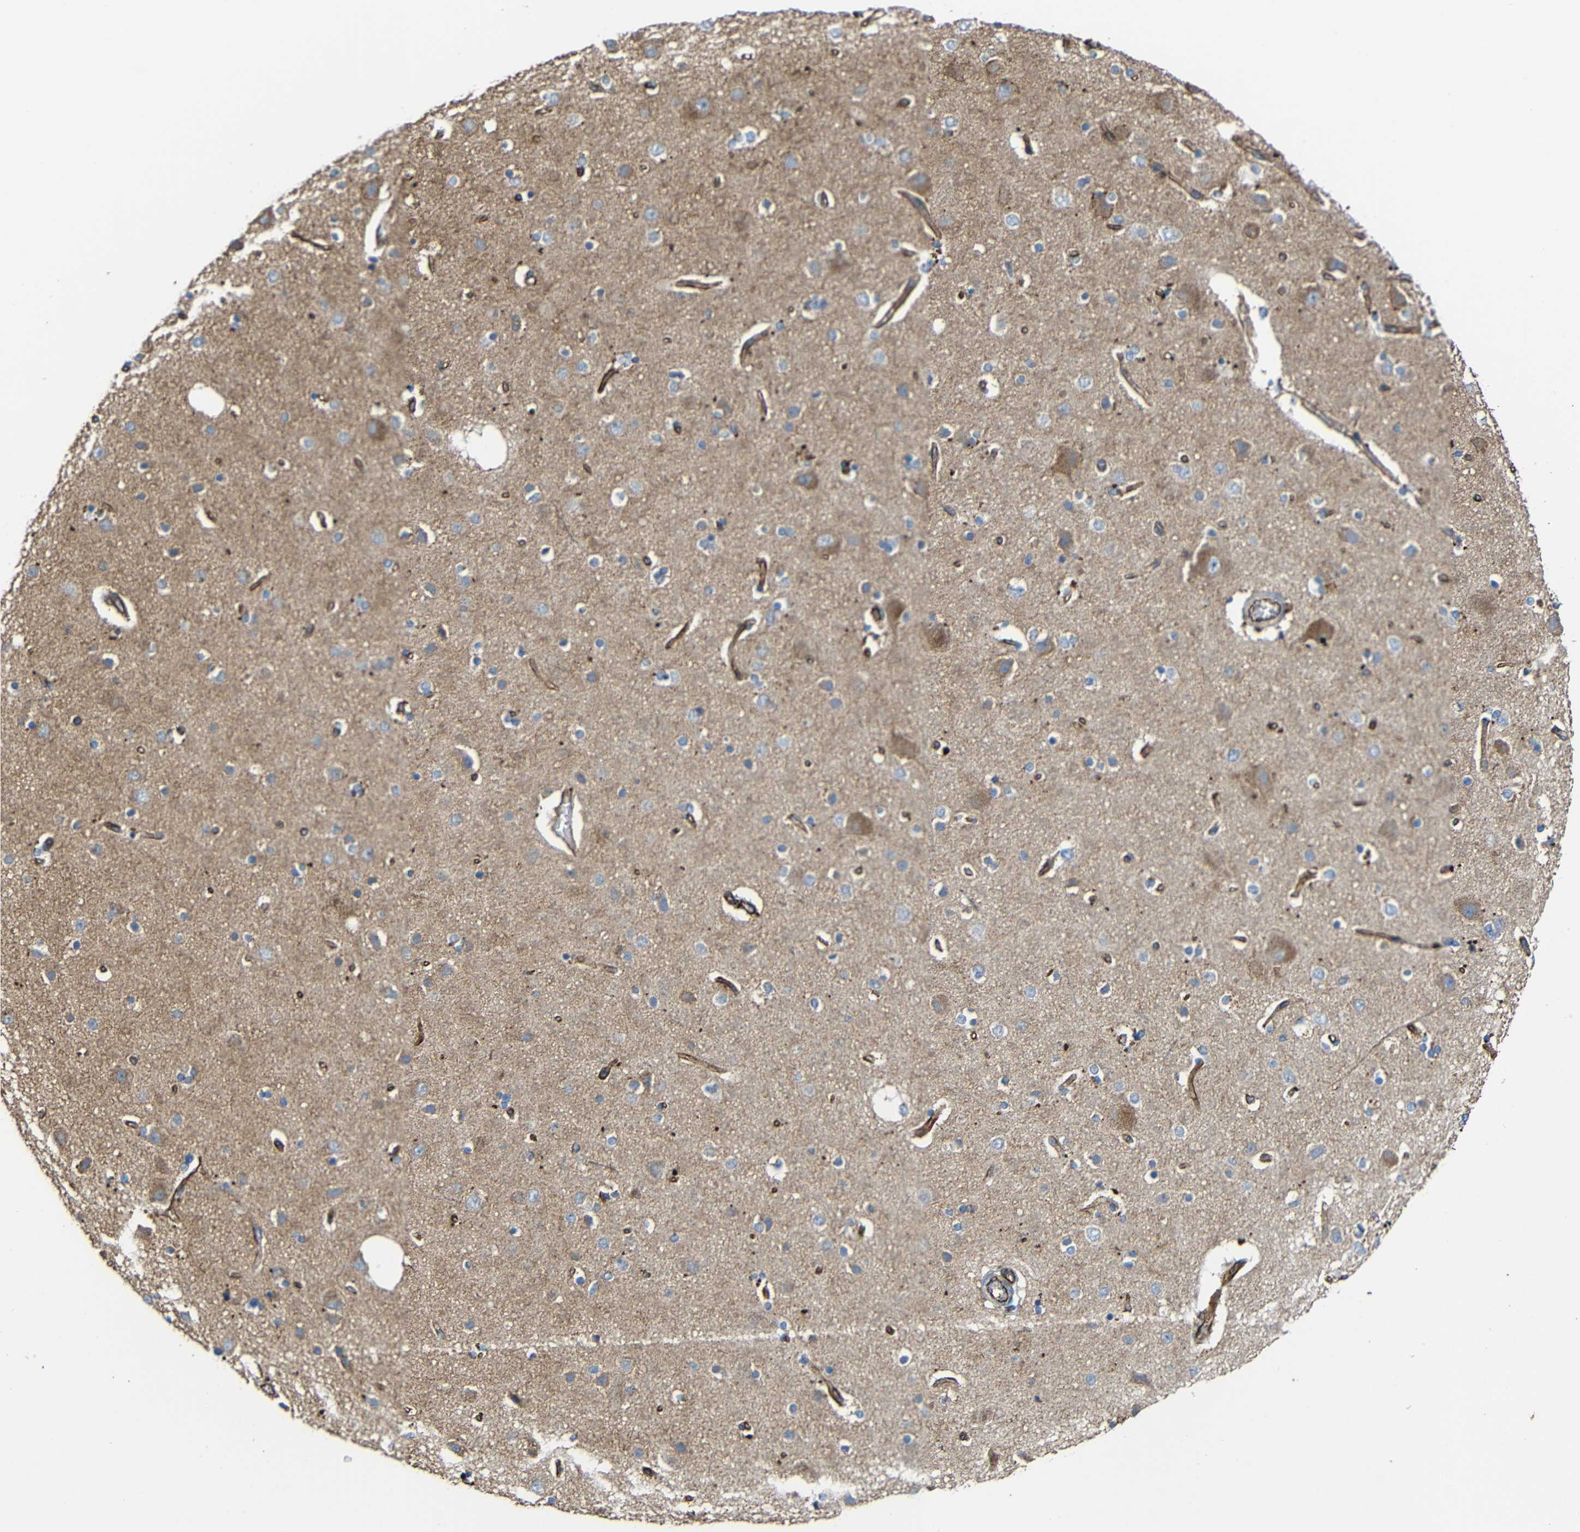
{"staining": {"intensity": "moderate", "quantity": ">75%", "location": "cytoplasmic/membranous"}, "tissue": "cerebral cortex", "cell_type": "Endothelial cells", "image_type": "normal", "snomed": [{"axis": "morphology", "description": "Normal tissue, NOS"}, {"axis": "topography", "description": "Cerebral cortex"}], "caption": "Benign cerebral cortex demonstrates moderate cytoplasmic/membranous expression in approximately >75% of endothelial cells, visualized by immunohistochemistry. The staining was performed using DAB, with brown indicating positive protein expression. Nuclei are stained blue with hematoxylin.", "gene": "IGSF10", "patient": {"sex": "female", "age": 54}}